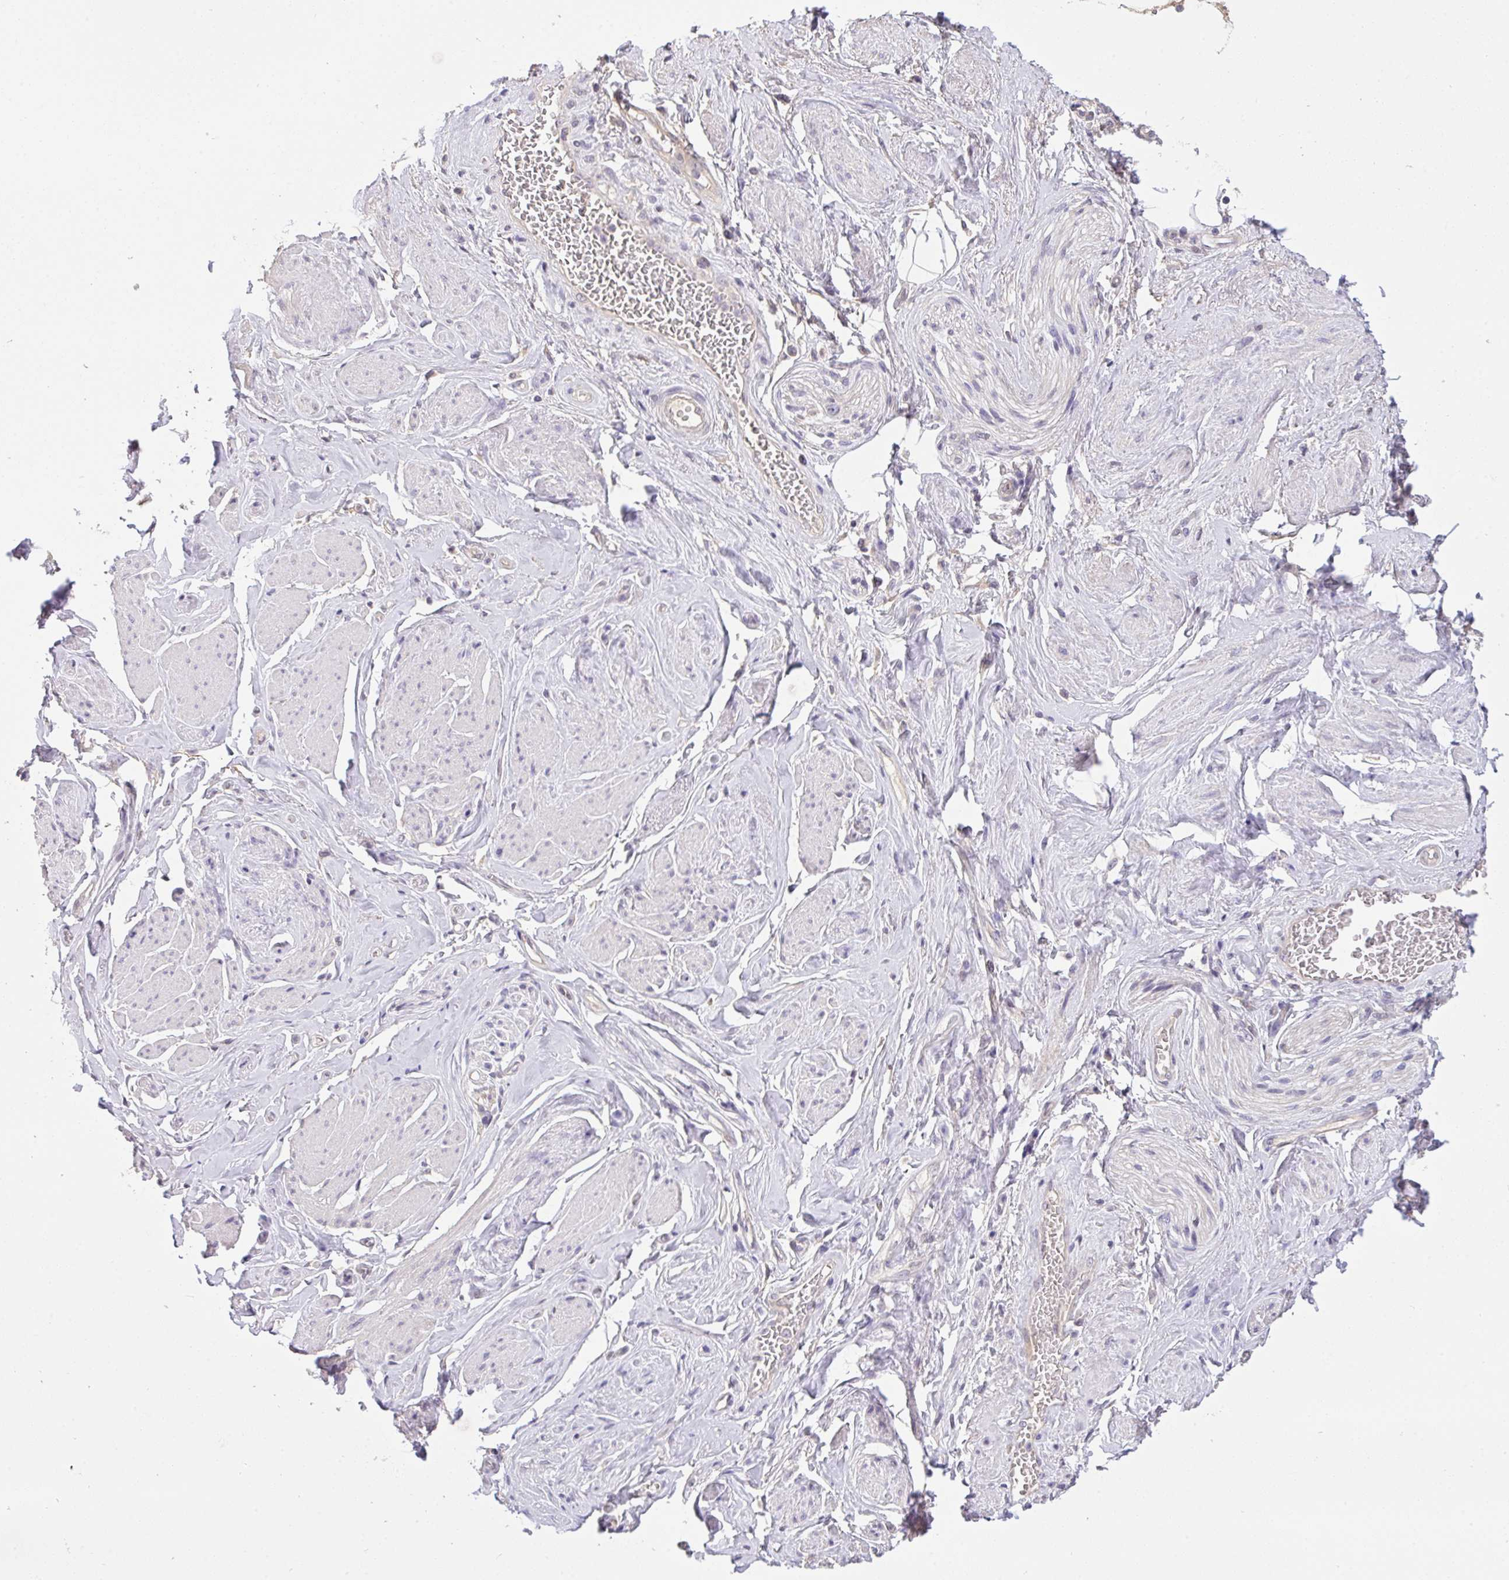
{"staining": {"intensity": "negative", "quantity": "none", "location": "none"}, "tissue": "adipose tissue", "cell_type": "Adipocytes", "image_type": "normal", "snomed": [{"axis": "morphology", "description": "Normal tissue, NOS"}, {"axis": "topography", "description": "Vagina"}, {"axis": "topography", "description": "Peripheral nerve tissue"}], "caption": "DAB (3,3'-diaminobenzidine) immunohistochemical staining of unremarkable human adipose tissue demonstrates no significant expression in adipocytes. The staining was performed using DAB to visualize the protein expression in brown, while the nuclei were stained in blue with hematoxylin (Magnification: 20x).", "gene": "C19orf54", "patient": {"sex": "female", "age": 71}}